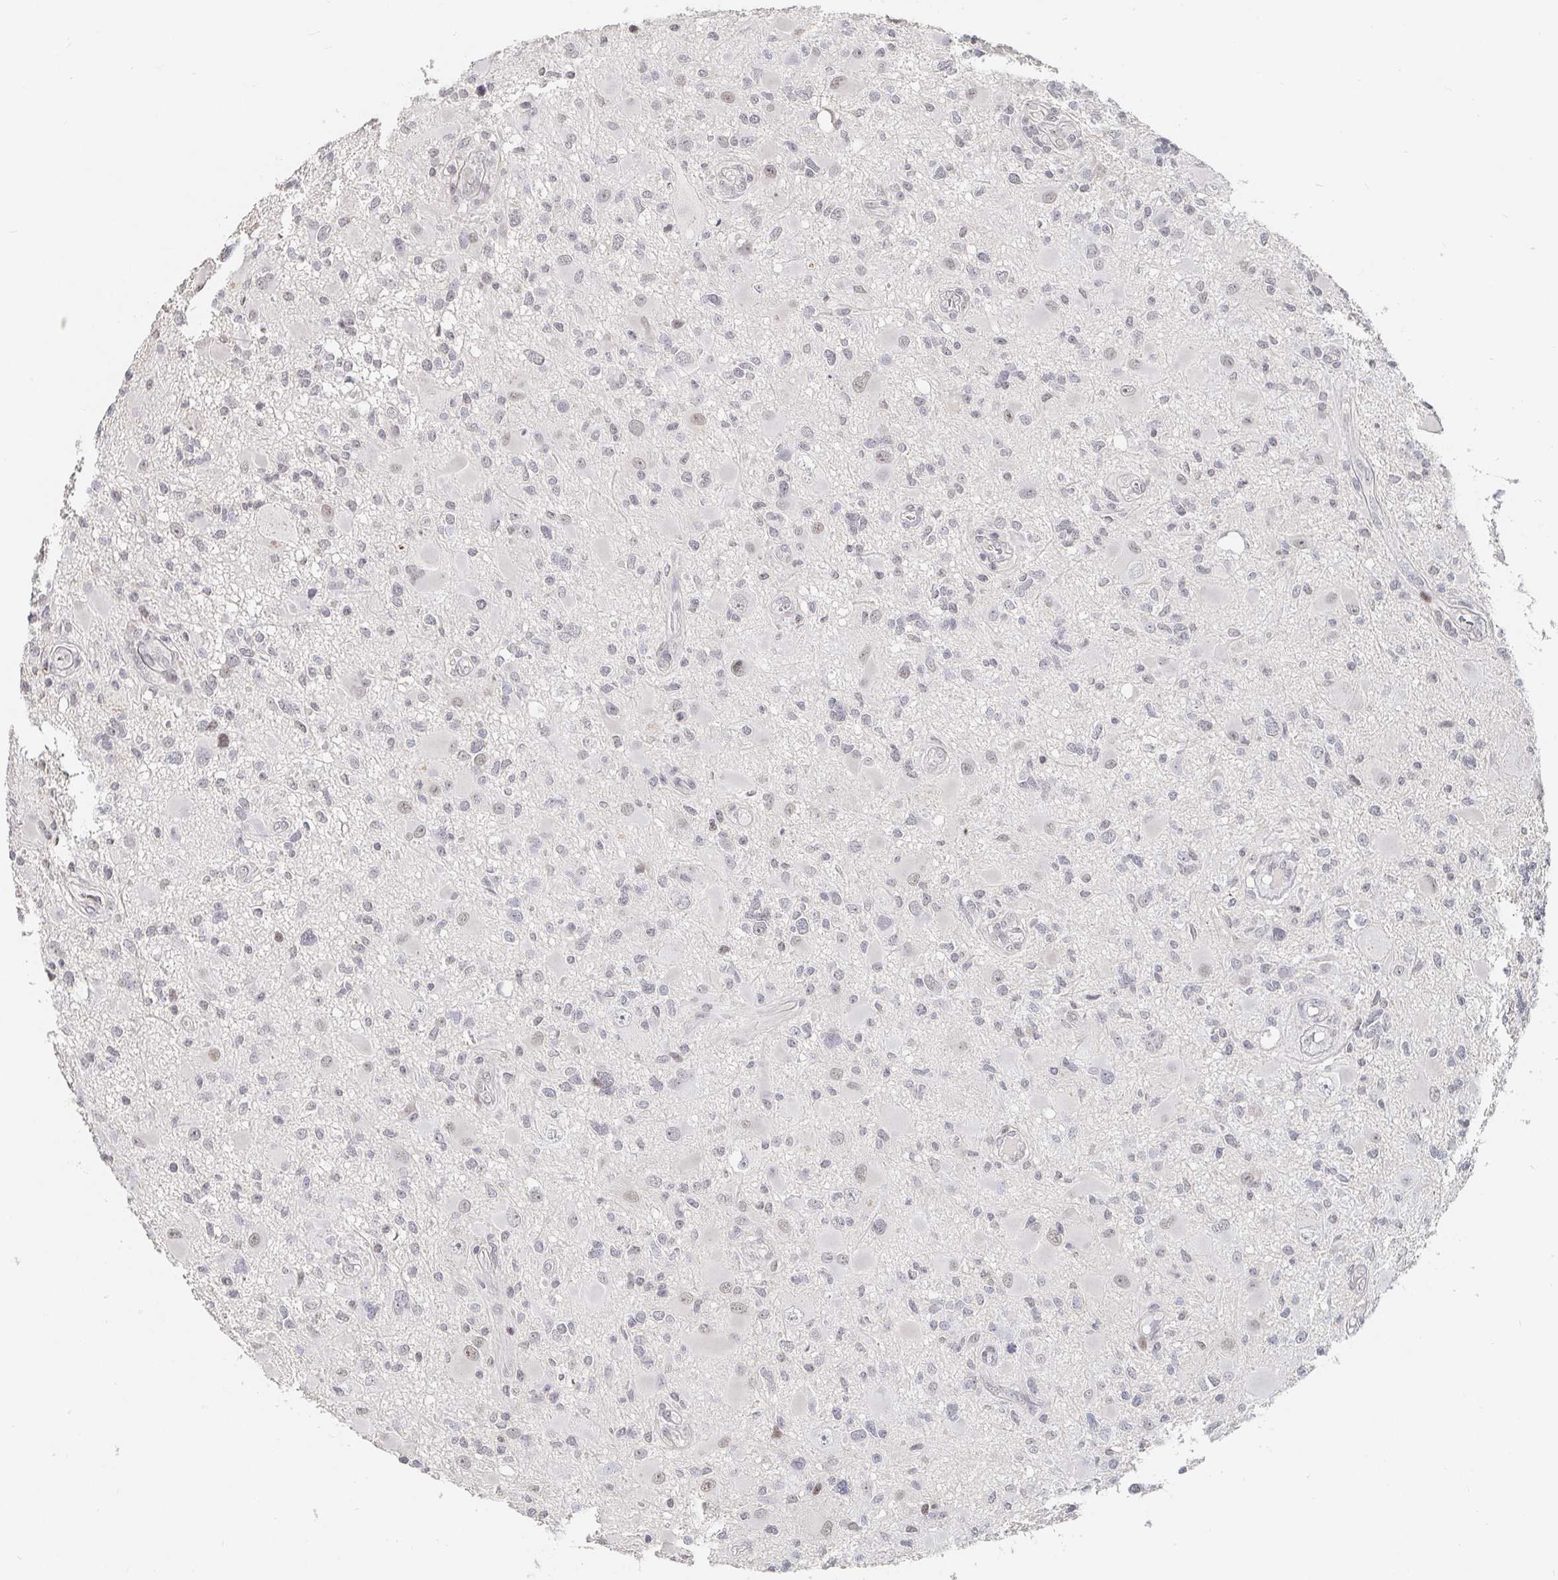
{"staining": {"intensity": "weak", "quantity": "25%-75%", "location": "nuclear"}, "tissue": "glioma", "cell_type": "Tumor cells", "image_type": "cancer", "snomed": [{"axis": "morphology", "description": "Glioma, malignant, High grade"}, {"axis": "topography", "description": "Brain"}], "caption": "Human high-grade glioma (malignant) stained with a brown dye reveals weak nuclear positive staining in about 25%-75% of tumor cells.", "gene": "NME9", "patient": {"sex": "male", "age": 54}}